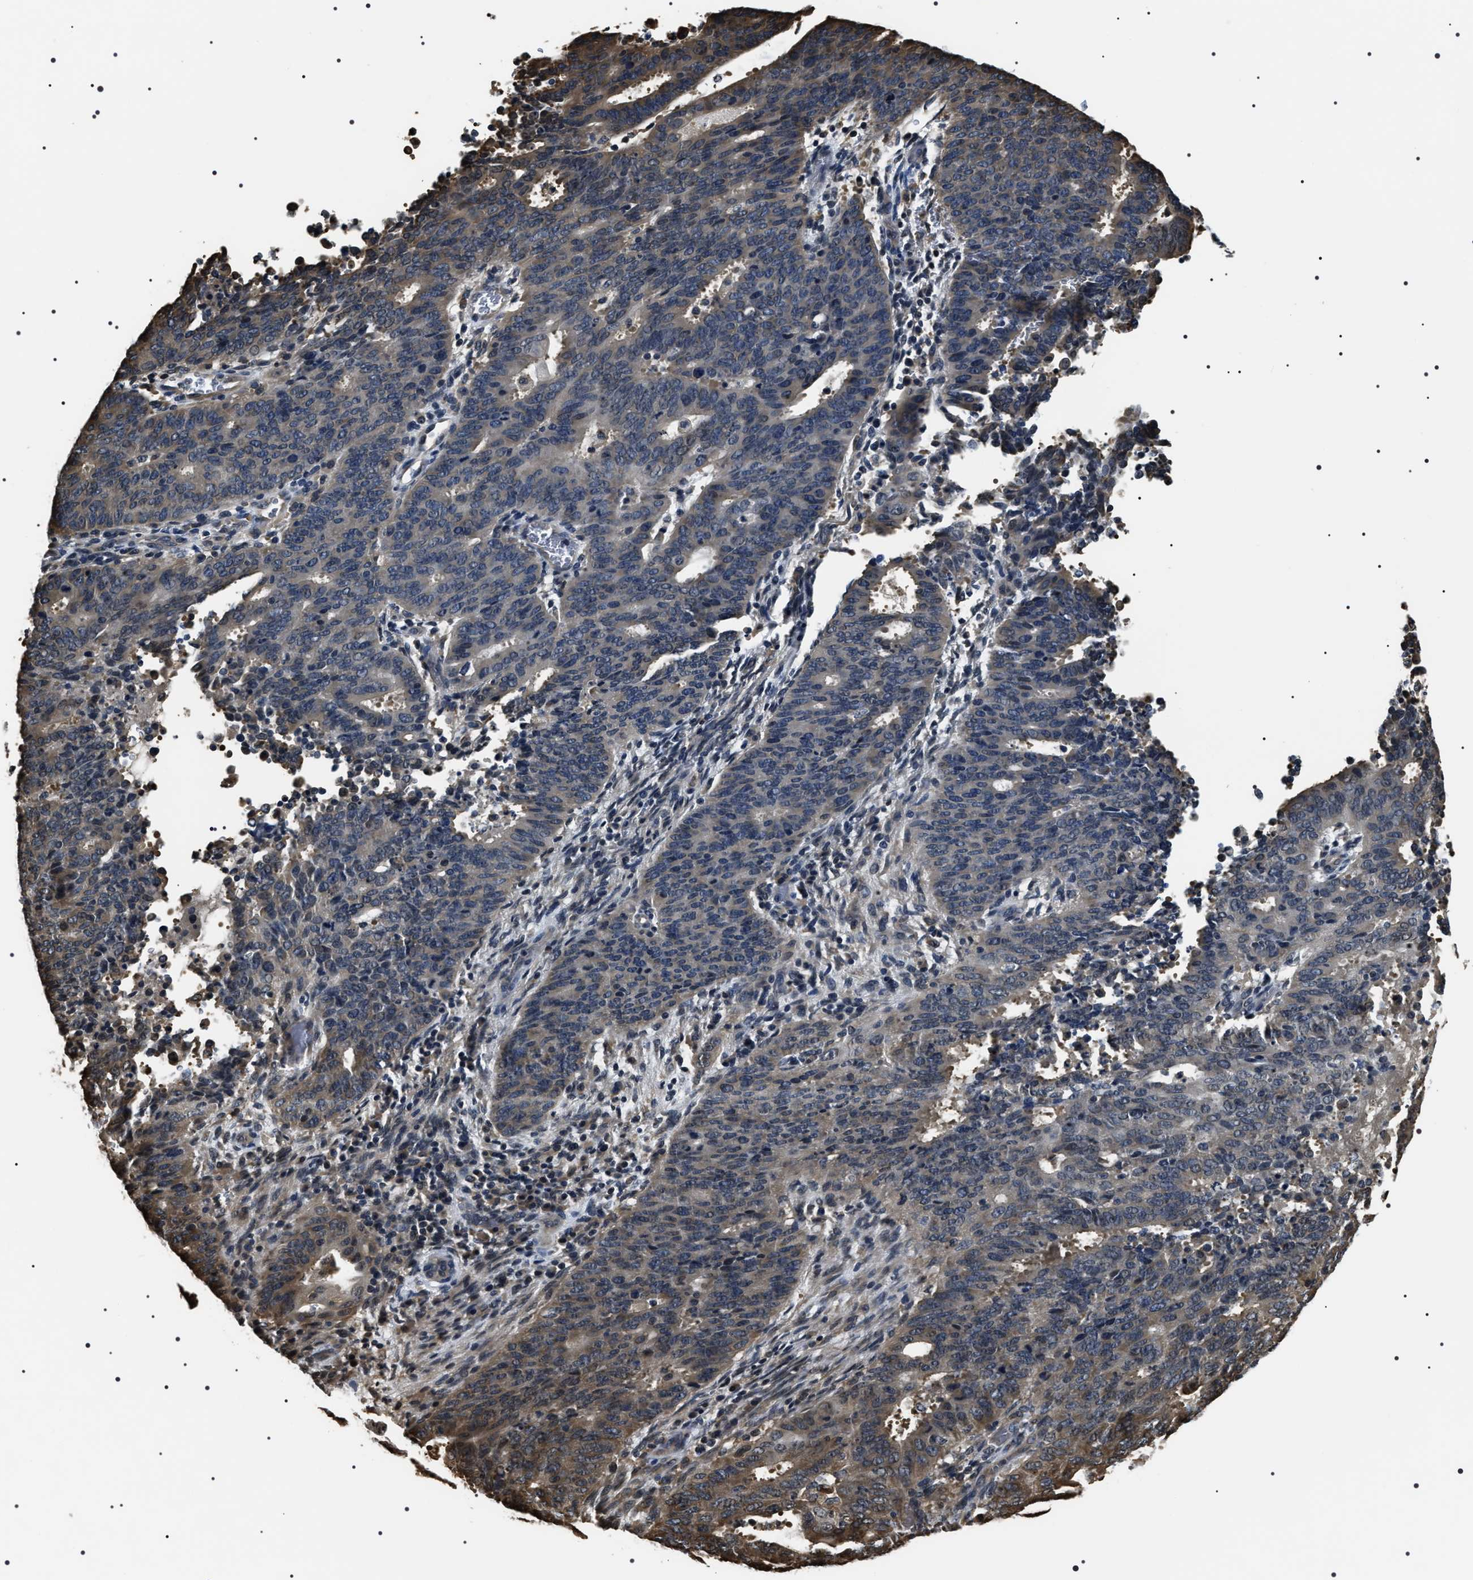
{"staining": {"intensity": "moderate", "quantity": "<25%", "location": "cytoplasmic/membranous"}, "tissue": "cervical cancer", "cell_type": "Tumor cells", "image_type": "cancer", "snomed": [{"axis": "morphology", "description": "Adenocarcinoma, NOS"}, {"axis": "topography", "description": "Cervix"}], "caption": "A histopathology image of adenocarcinoma (cervical) stained for a protein reveals moderate cytoplasmic/membranous brown staining in tumor cells.", "gene": "ARHGAP22", "patient": {"sex": "female", "age": 44}}